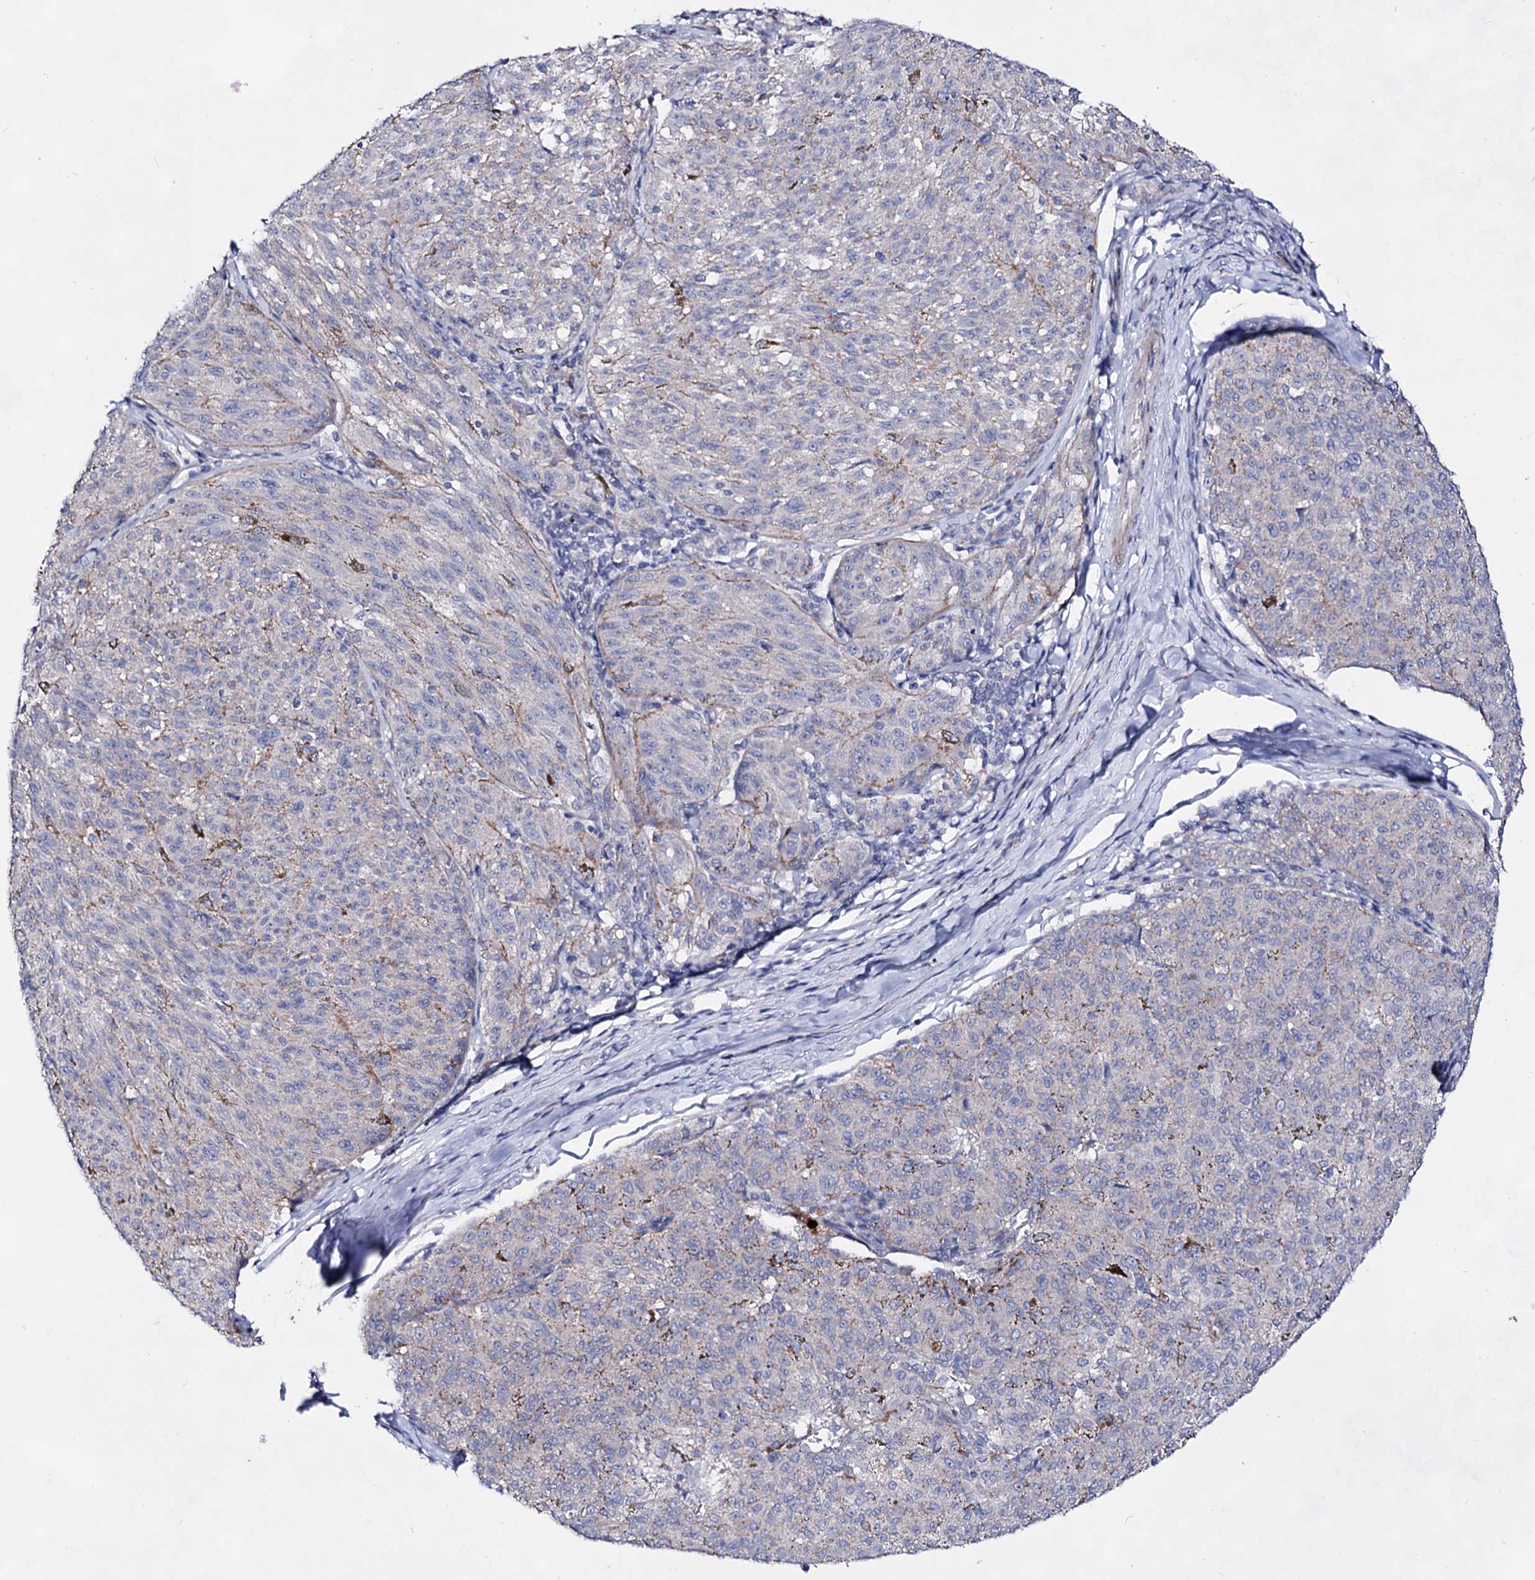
{"staining": {"intensity": "negative", "quantity": "none", "location": "none"}, "tissue": "melanoma", "cell_type": "Tumor cells", "image_type": "cancer", "snomed": [{"axis": "morphology", "description": "Malignant melanoma, NOS"}, {"axis": "topography", "description": "Skin"}], "caption": "IHC micrograph of neoplastic tissue: melanoma stained with DAB demonstrates no significant protein staining in tumor cells. The staining was performed using DAB (3,3'-diaminobenzidine) to visualize the protein expression in brown, while the nuclei were stained in blue with hematoxylin (Magnification: 20x).", "gene": "PLIN1", "patient": {"sex": "female", "age": 72}}